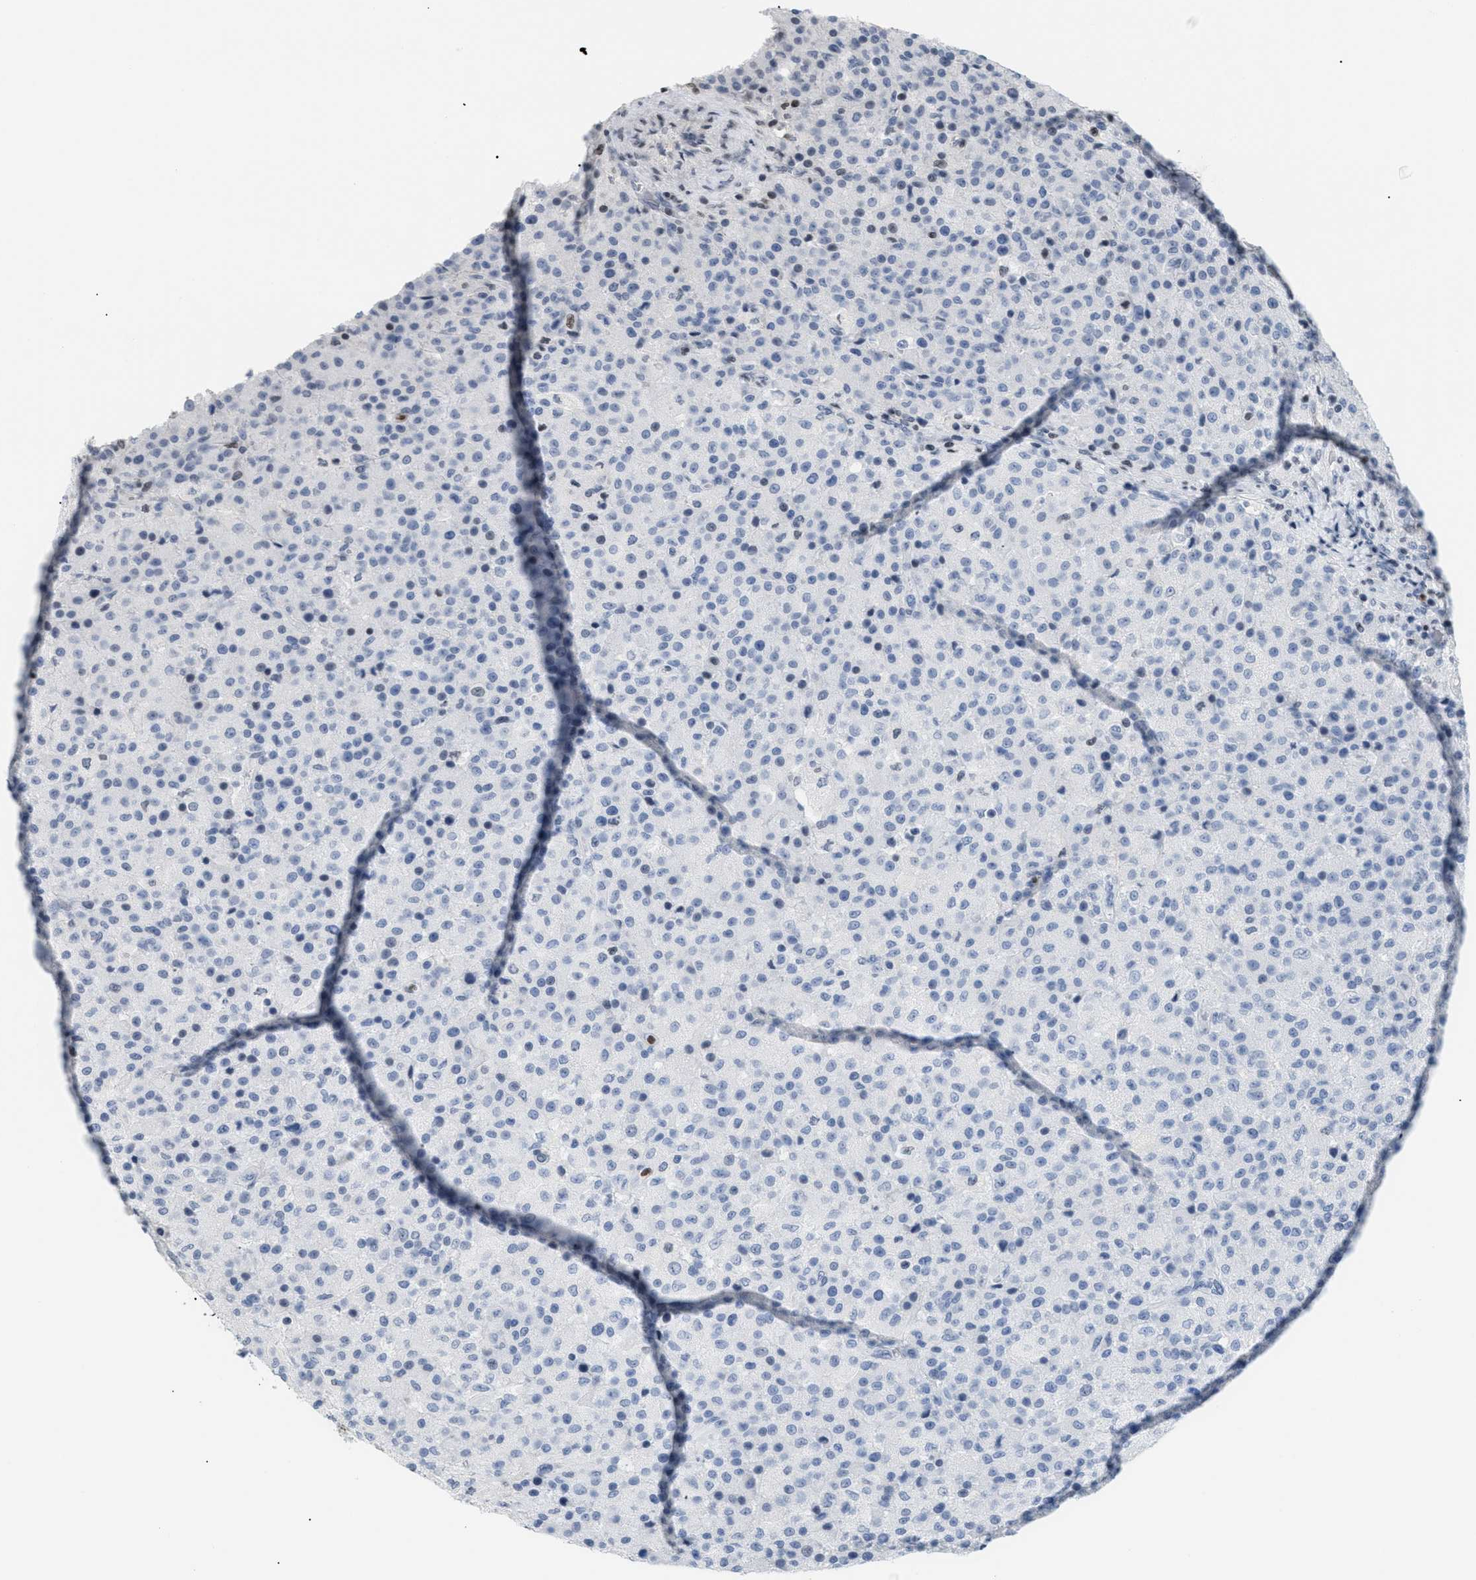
{"staining": {"intensity": "negative", "quantity": "none", "location": "none"}, "tissue": "testis cancer", "cell_type": "Tumor cells", "image_type": "cancer", "snomed": [{"axis": "morphology", "description": "Seminoma, NOS"}, {"axis": "topography", "description": "Testis"}], "caption": "Immunohistochemical staining of seminoma (testis) displays no significant staining in tumor cells.", "gene": "HMGN2", "patient": {"sex": "male", "age": 59}}